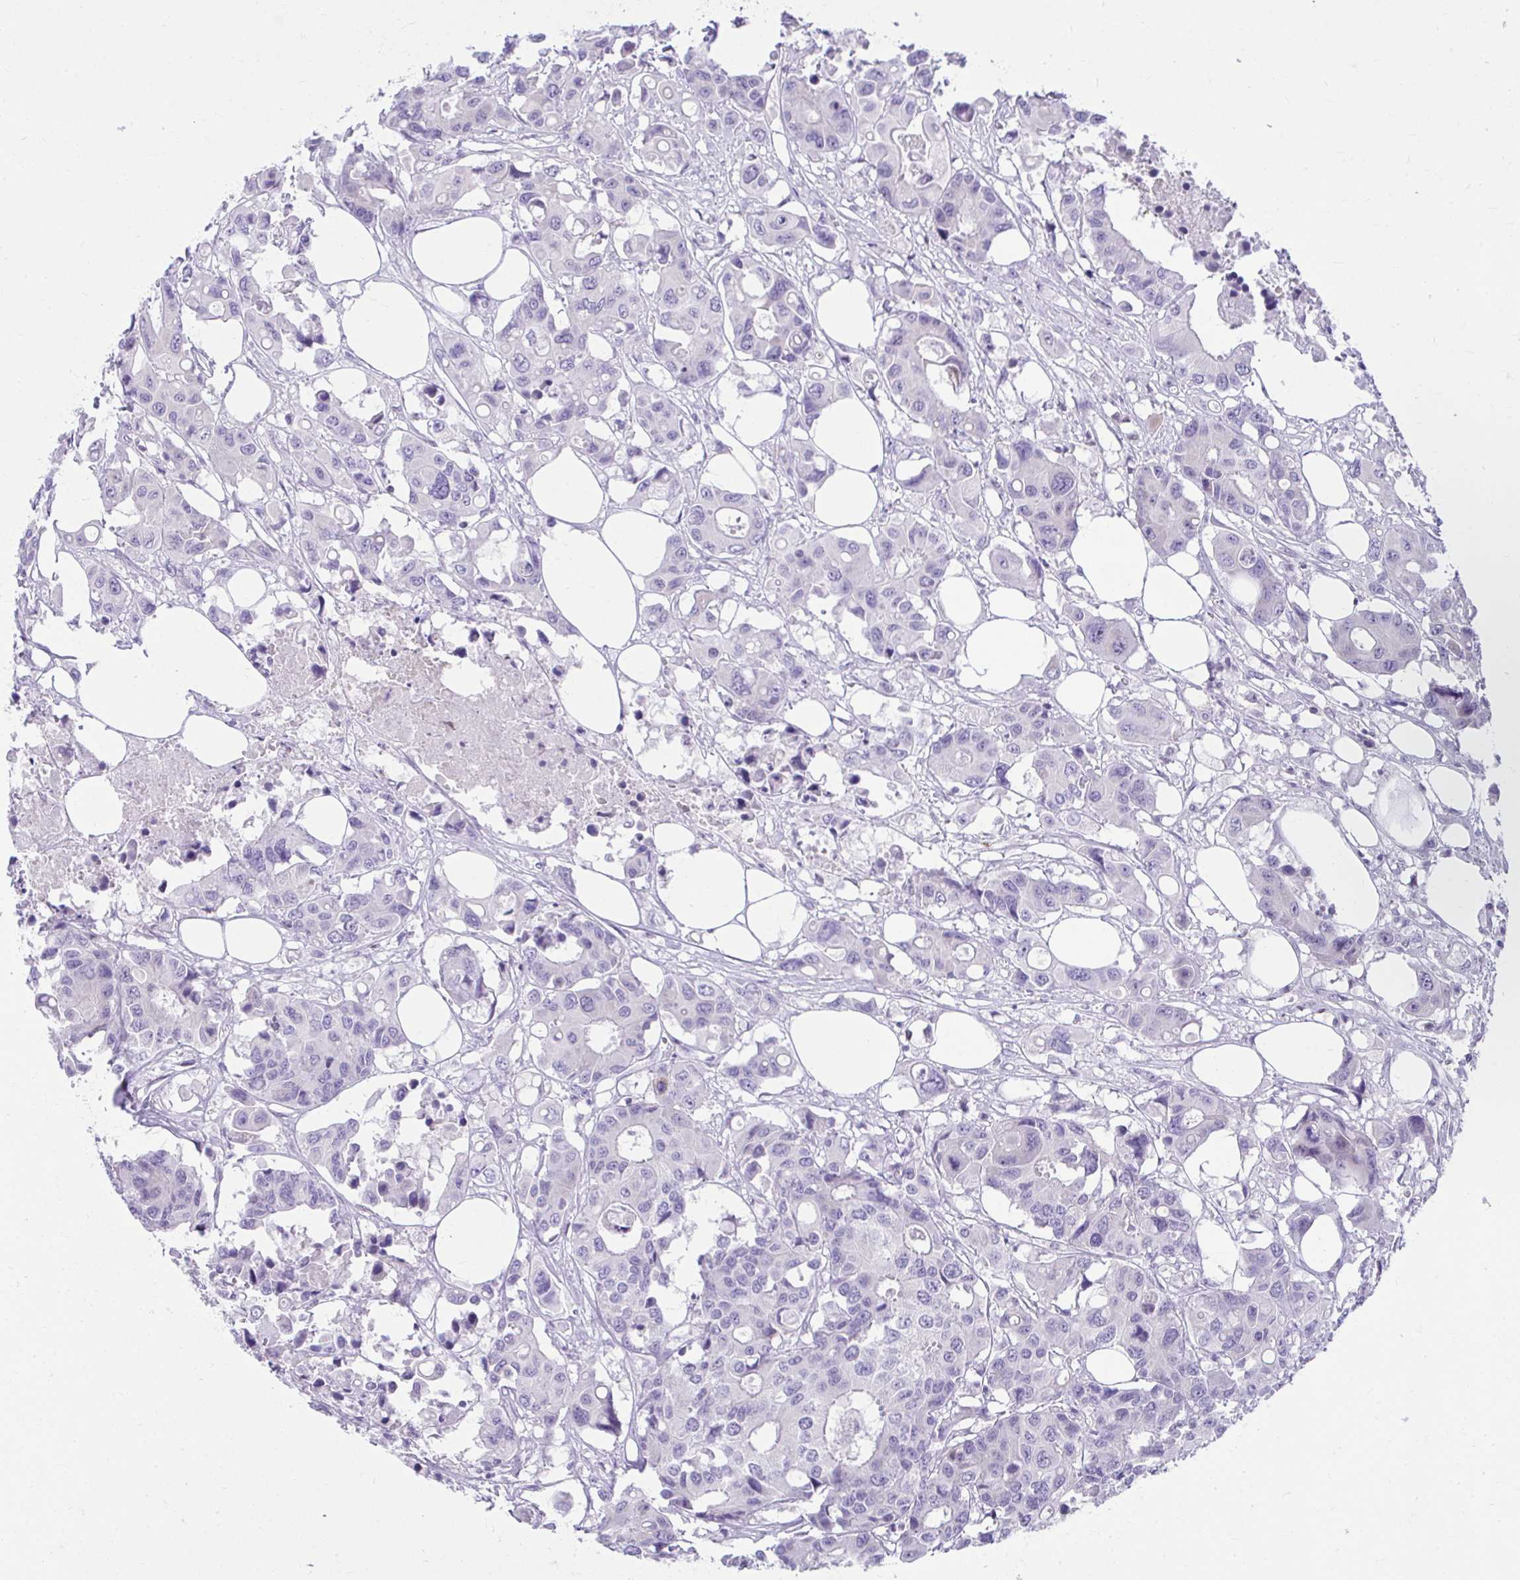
{"staining": {"intensity": "negative", "quantity": "none", "location": "none"}, "tissue": "colorectal cancer", "cell_type": "Tumor cells", "image_type": "cancer", "snomed": [{"axis": "morphology", "description": "Adenocarcinoma, NOS"}, {"axis": "topography", "description": "Colon"}], "caption": "Immunohistochemistry of human adenocarcinoma (colorectal) displays no positivity in tumor cells. (Stains: DAB (3,3'-diaminobenzidine) IHC with hematoxylin counter stain, Microscopy: brightfield microscopy at high magnification).", "gene": "OR7A5", "patient": {"sex": "male", "age": 77}}